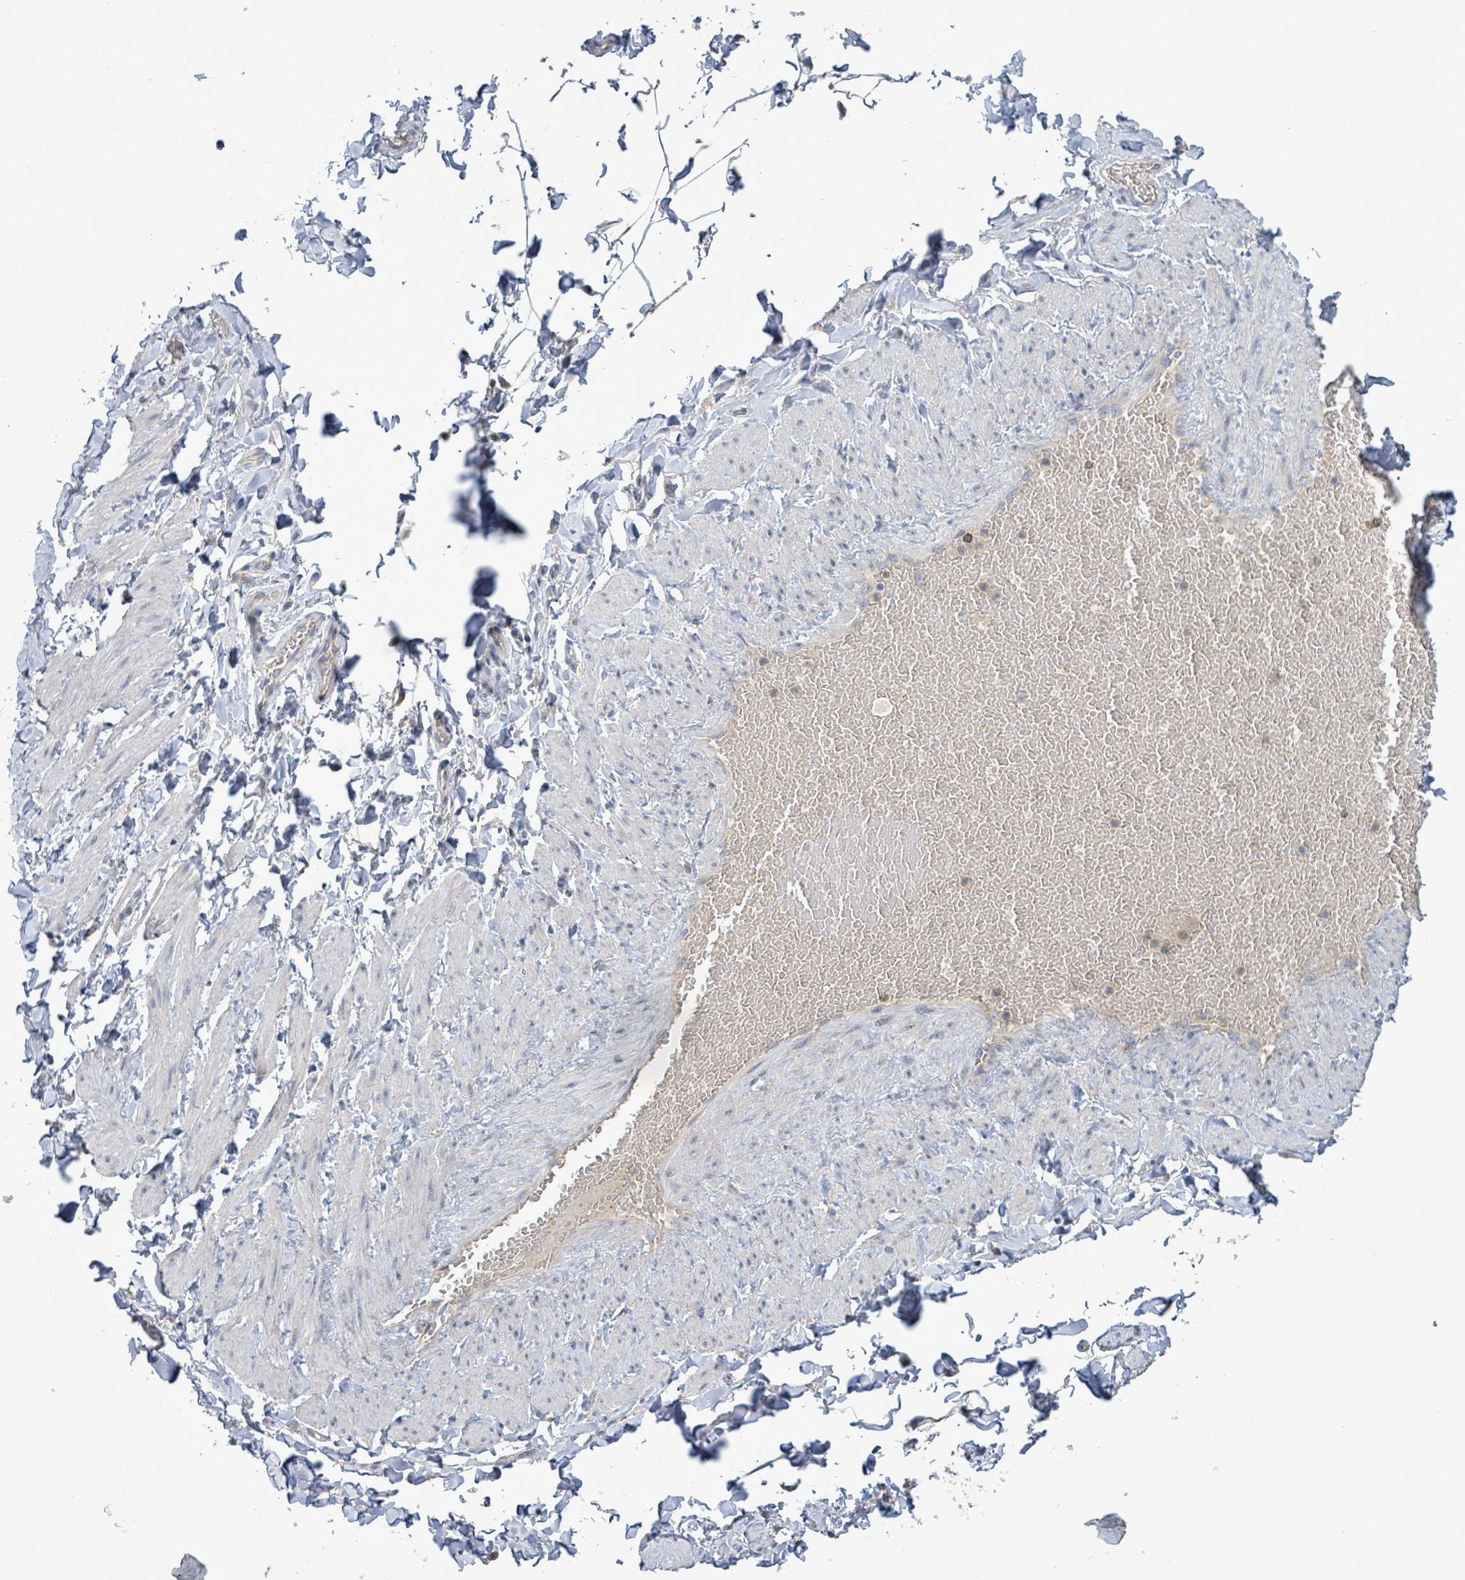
{"staining": {"intensity": "negative", "quantity": "none", "location": "none"}, "tissue": "adipose tissue", "cell_type": "Adipocytes", "image_type": "normal", "snomed": [{"axis": "morphology", "description": "Normal tissue, NOS"}, {"axis": "topography", "description": "Soft tissue"}, {"axis": "topography", "description": "Vascular tissue"}], "caption": "Human adipose tissue stained for a protein using immunohistochemistry shows no staining in adipocytes.", "gene": "ATP13A1", "patient": {"sex": "male", "age": 54}}